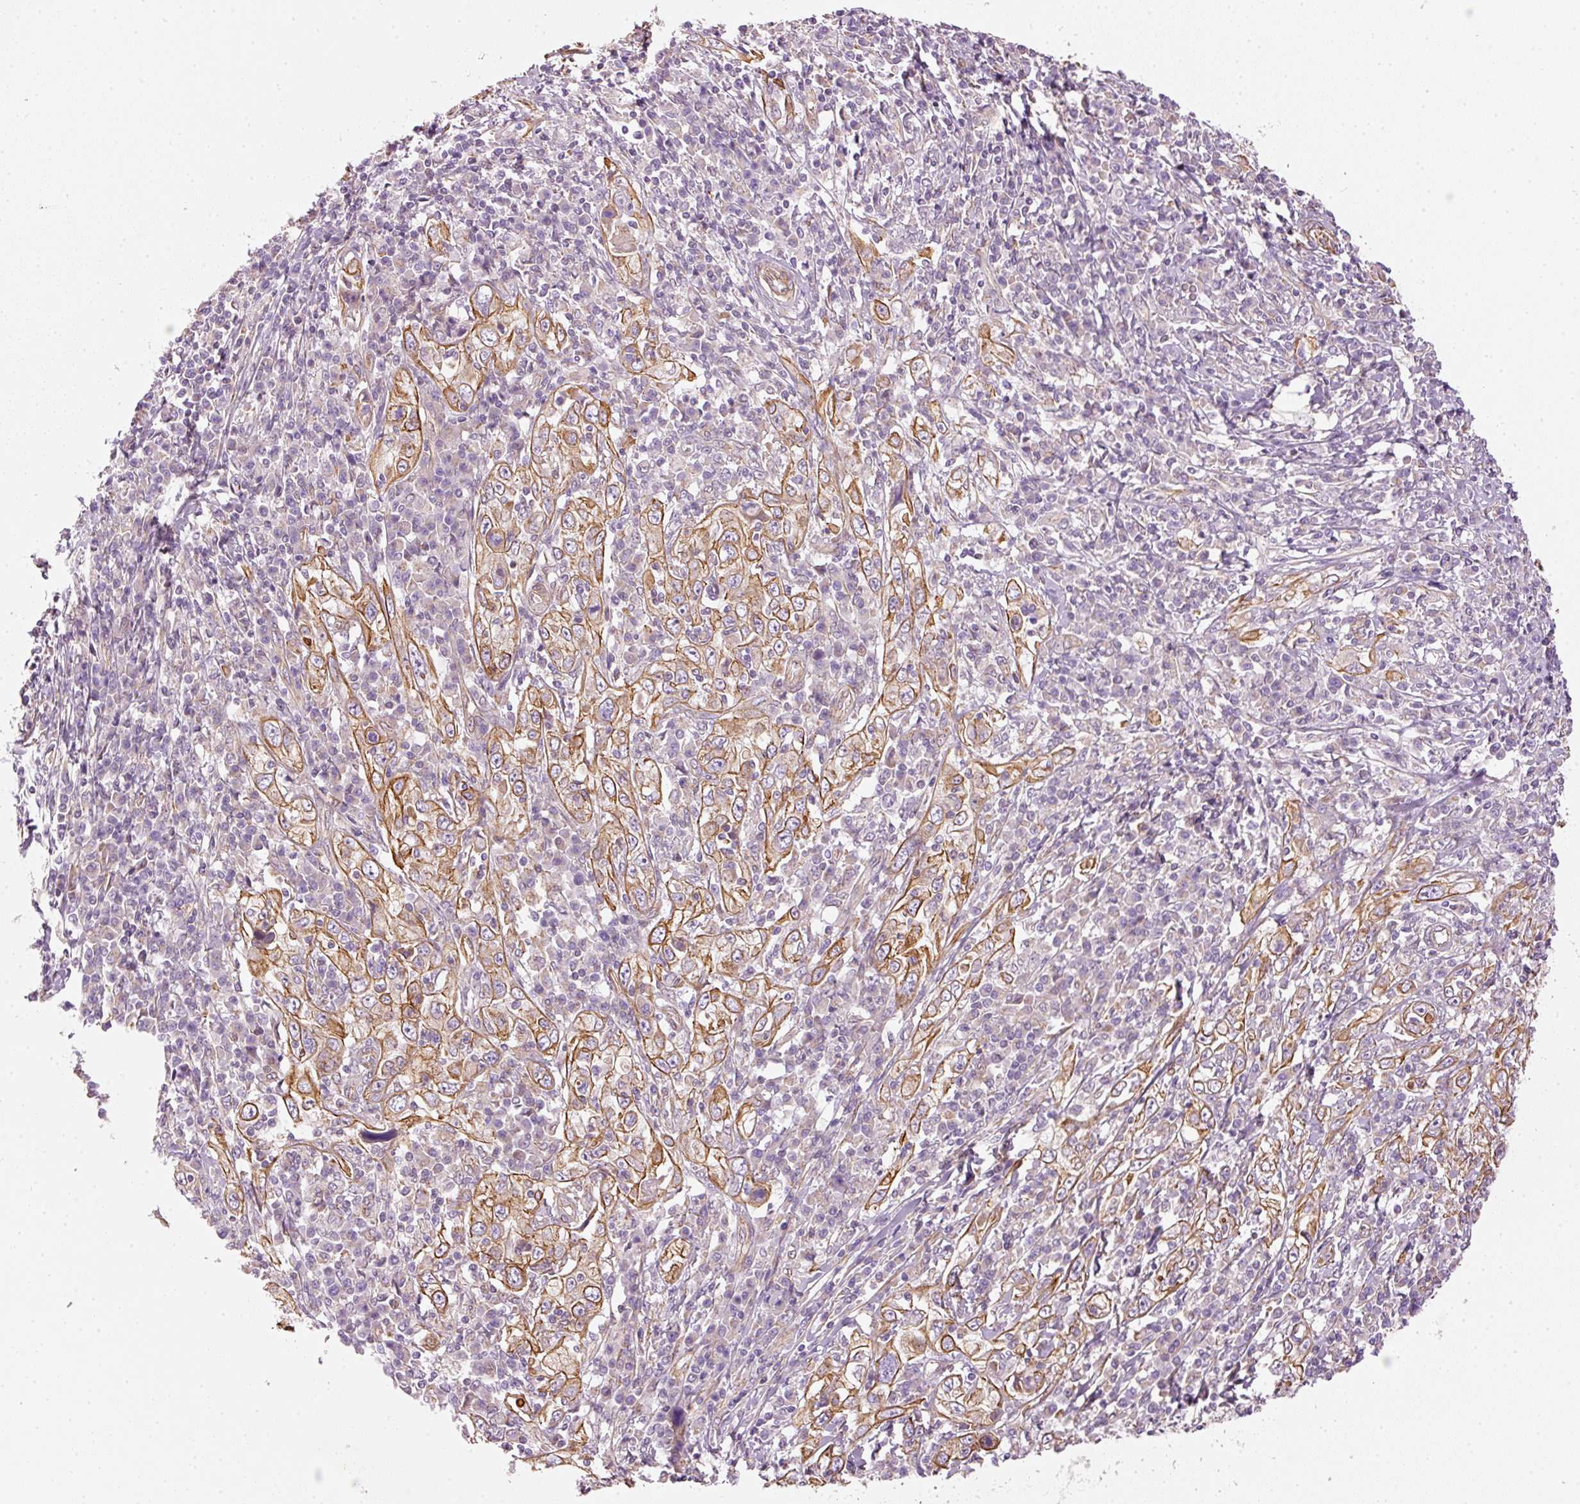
{"staining": {"intensity": "moderate", "quantity": "25%-75%", "location": "cytoplasmic/membranous"}, "tissue": "cervical cancer", "cell_type": "Tumor cells", "image_type": "cancer", "snomed": [{"axis": "morphology", "description": "Squamous cell carcinoma, NOS"}, {"axis": "topography", "description": "Cervix"}], "caption": "Immunohistochemistry (IHC) of squamous cell carcinoma (cervical) shows medium levels of moderate cytoplasmic/membranous positivity in about 25%-75% of tumor cells.", "gene": "OSR2", "patient": {"sex": "female", "age": 46}}